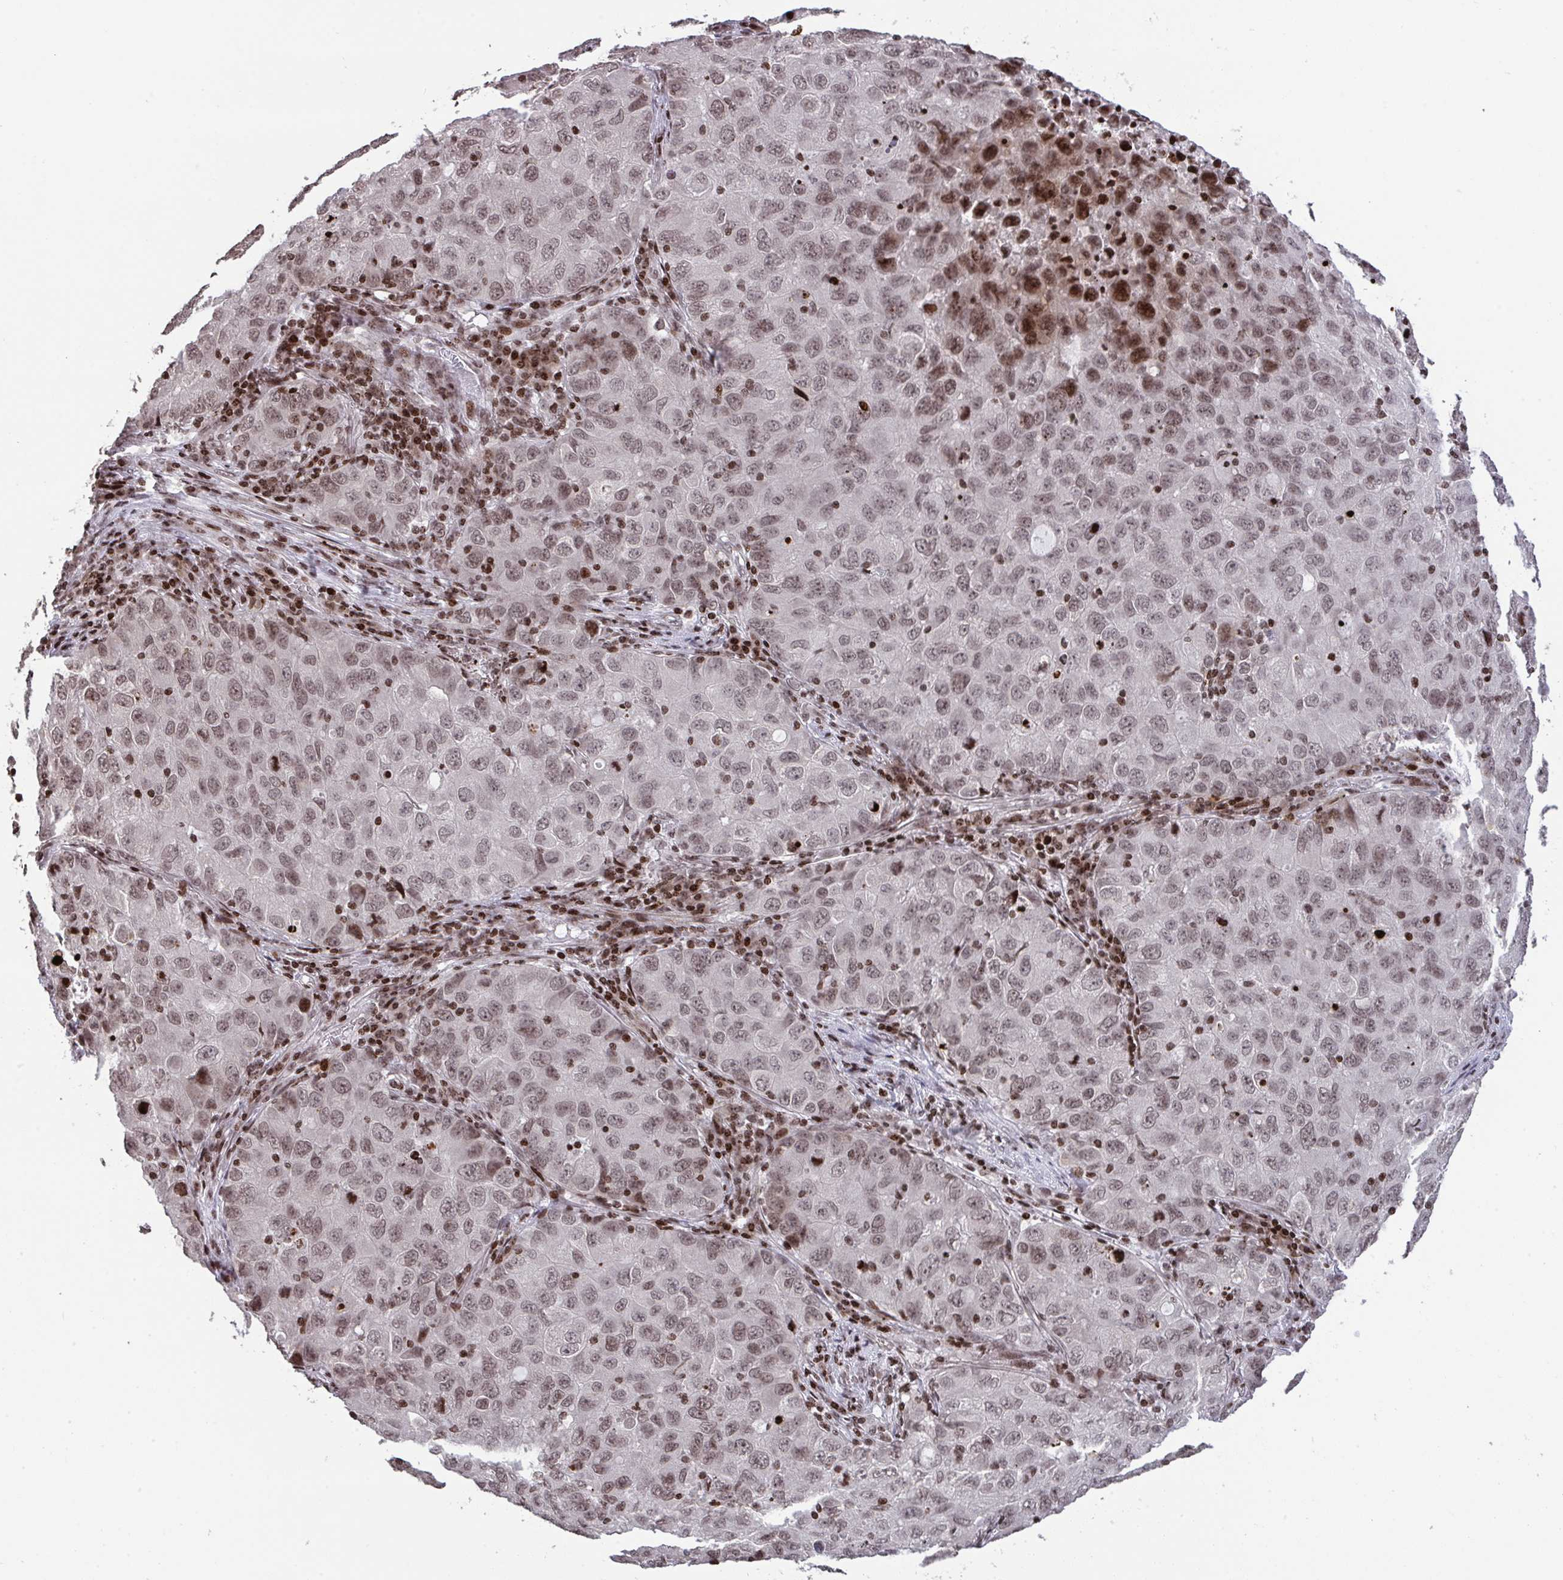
{"staining": {"intensity": "moderate", "quantity": "25%-75%", "location": "nuclear"}, "tissue": "lung cancer", "cell_type": "Tumor cells", "image_type": "cancer", "snomed": [{"axis": "morphology", "description": "Normal morphology"}, {"axis": "morphology", "description": "Adenocarcinoma, NOS"}, {"axis": "topography", "description": "Lymph node"}, {"axis": "topography", "description": "Lung"}], "caption": "A brown stain shows moderate nuclear expression of a protein in human lung cancer (adenocarcinoma) tumor cells. (Stains: DAB in brown, nuclei in blue, Microscopy: brightfield microscopy at high magnification).", "gene": "NIP7", "patient": {"sex": "female", "age": 51}}